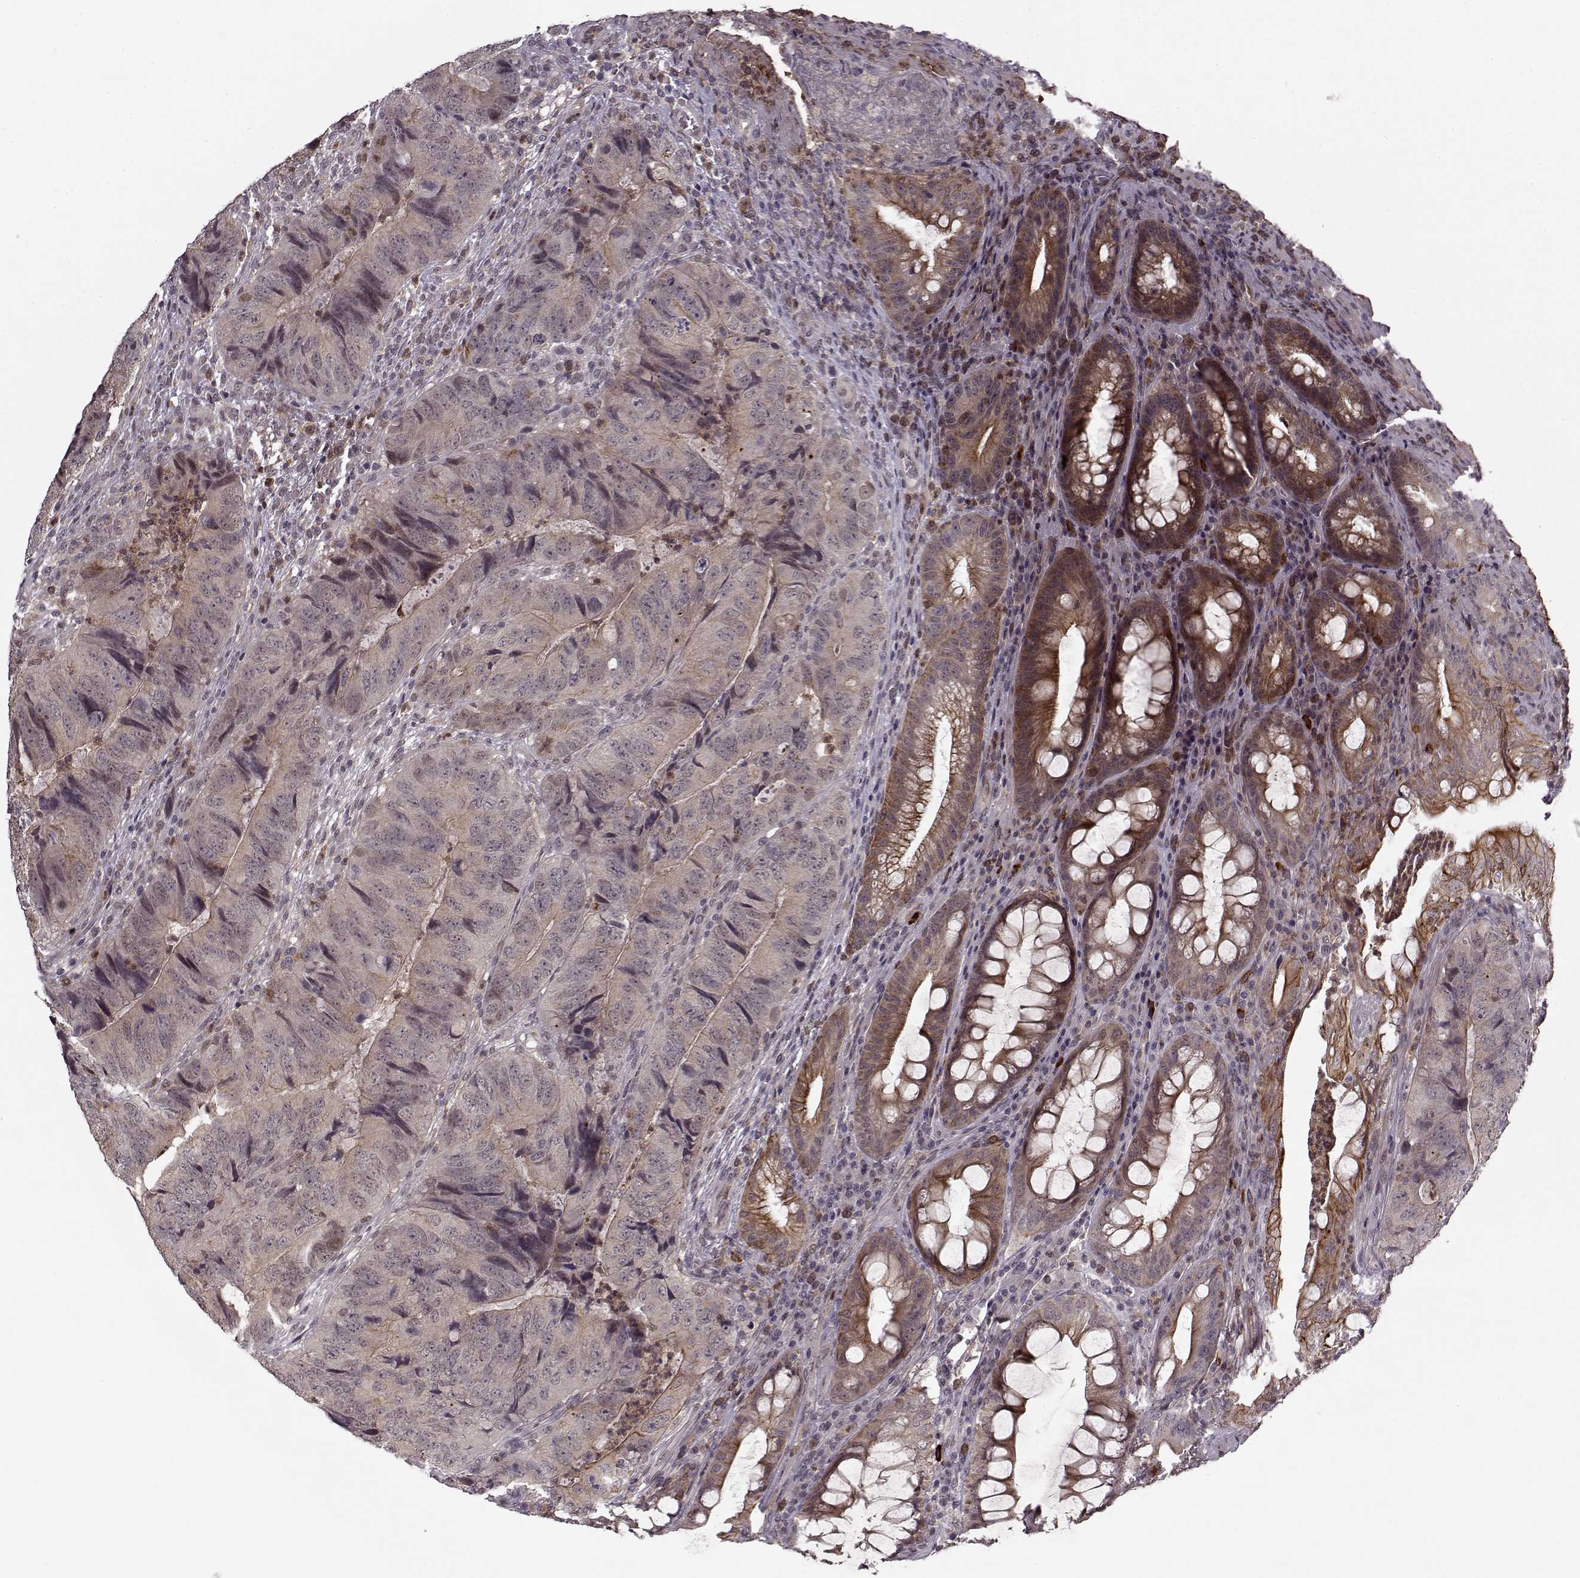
{"staining": {"intensity": "moderate", "quantity": "25%-75%", "location": "cytoplasmic/membranous"}, "tissue": "colorectal cancer", "cell_type": "Tumor cells", "image_type": "cancer", "snomed": [{"axis": "morphology", "description": "Adenocarcinoma, NOS"}, {"axis": "topography", "description": "Colon"}], "caption": "An image of human colorectal adenocarcinoma stained for a protein exhibits moderate cytoplasmic/membranous brown staining in tumor cells. Ihc stains the protein in brown and the nuclei are stained blue.", "gene": "DENND4B", "patient": {"sex": "male", "age": 79}}